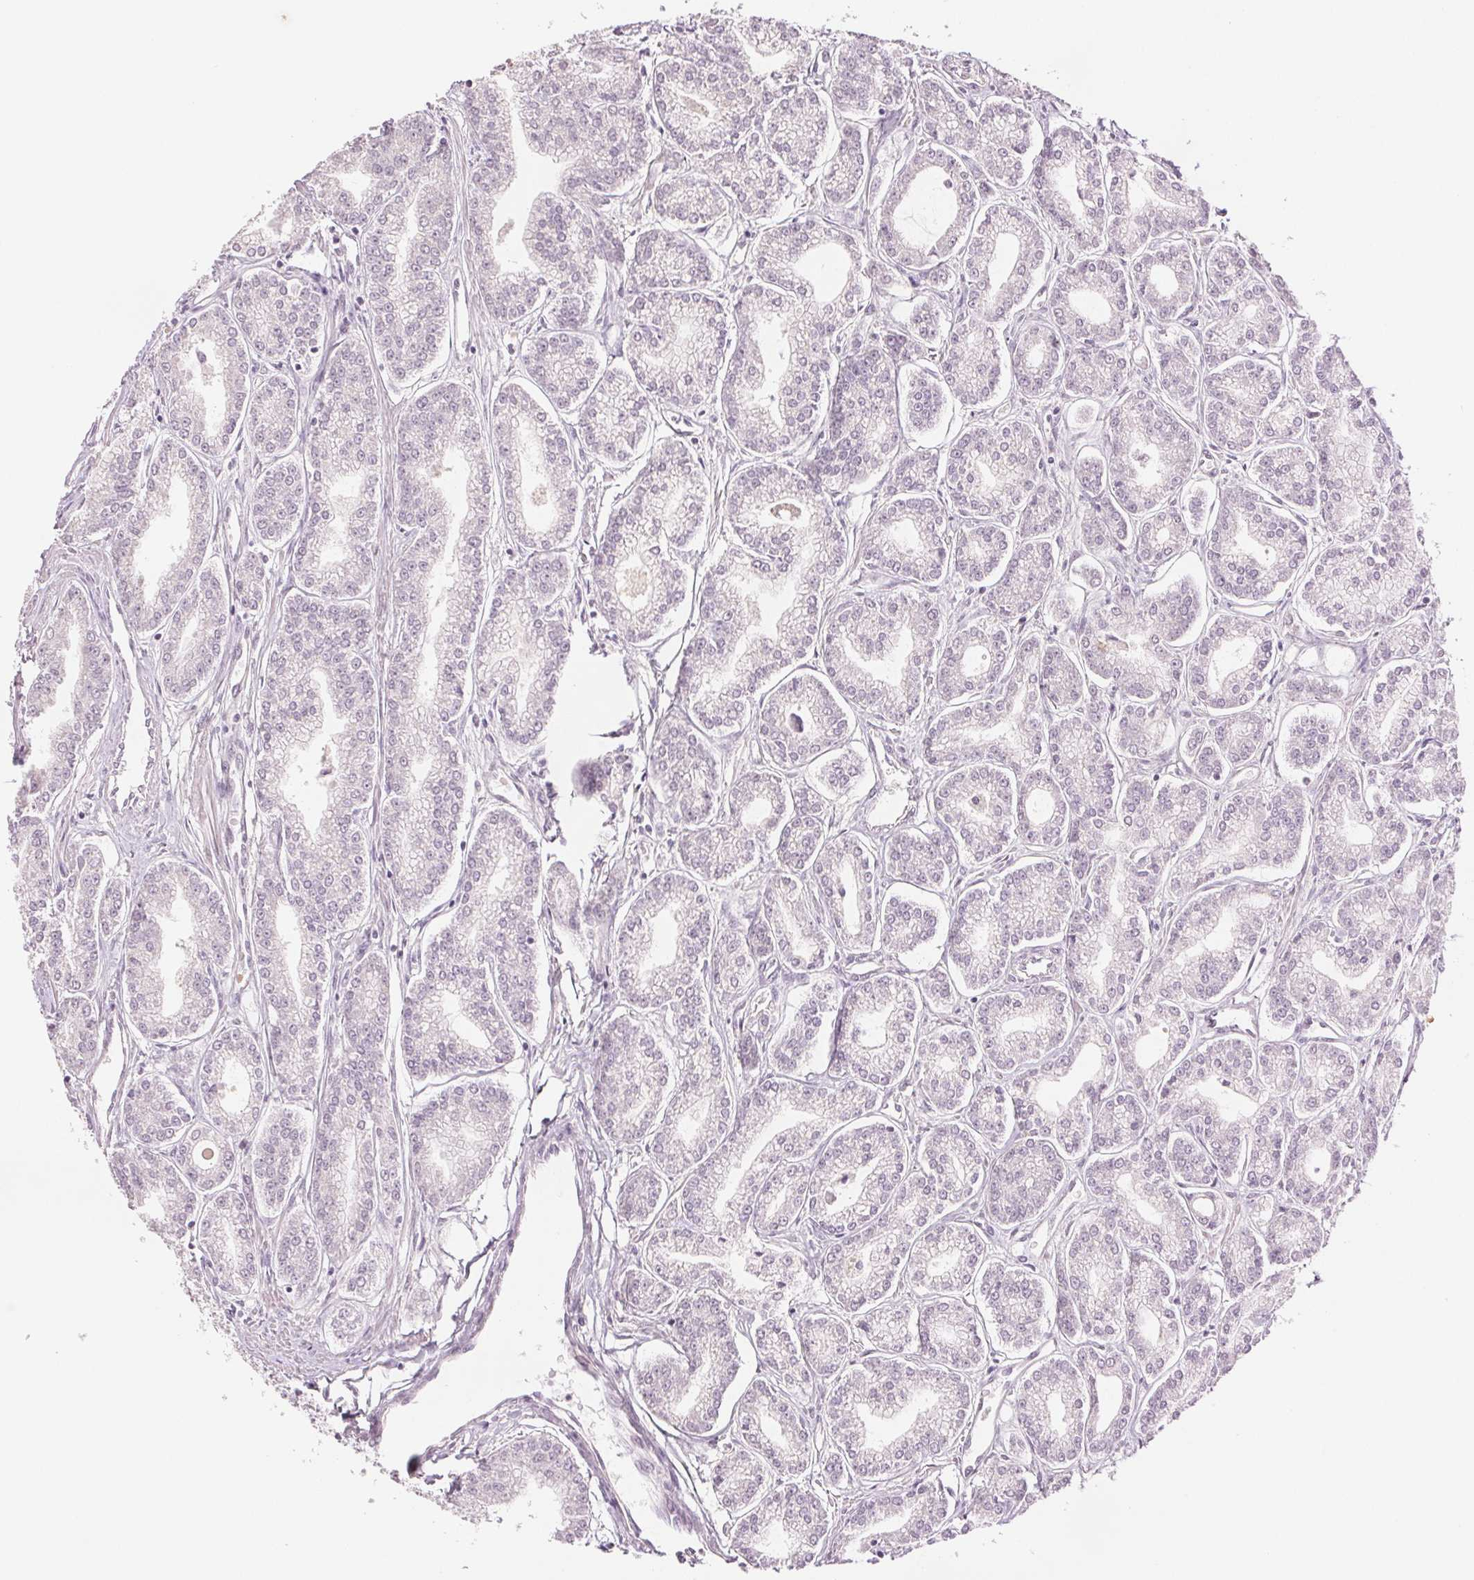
{"staining": {"intensity": "negative", "quantity": "none", "location": "none"}, "tissue": "prostate cancer", "cell_type": "Tumor cells", "image_type": "cancer", "snomed": [{"axis": "morphology", "description": "Adenocarcinoma, NOS"}, {"axis": "topography", "description": "Prostate"}], "caption": "This image is of adenocarcinoma (prostate) stained with IHC to label a protein in brown with the nuclei are counter-stained blue. There is no staining in tumor cells.", "gene": "SCGN", "patient": {"sex": "male", "age": 71}}